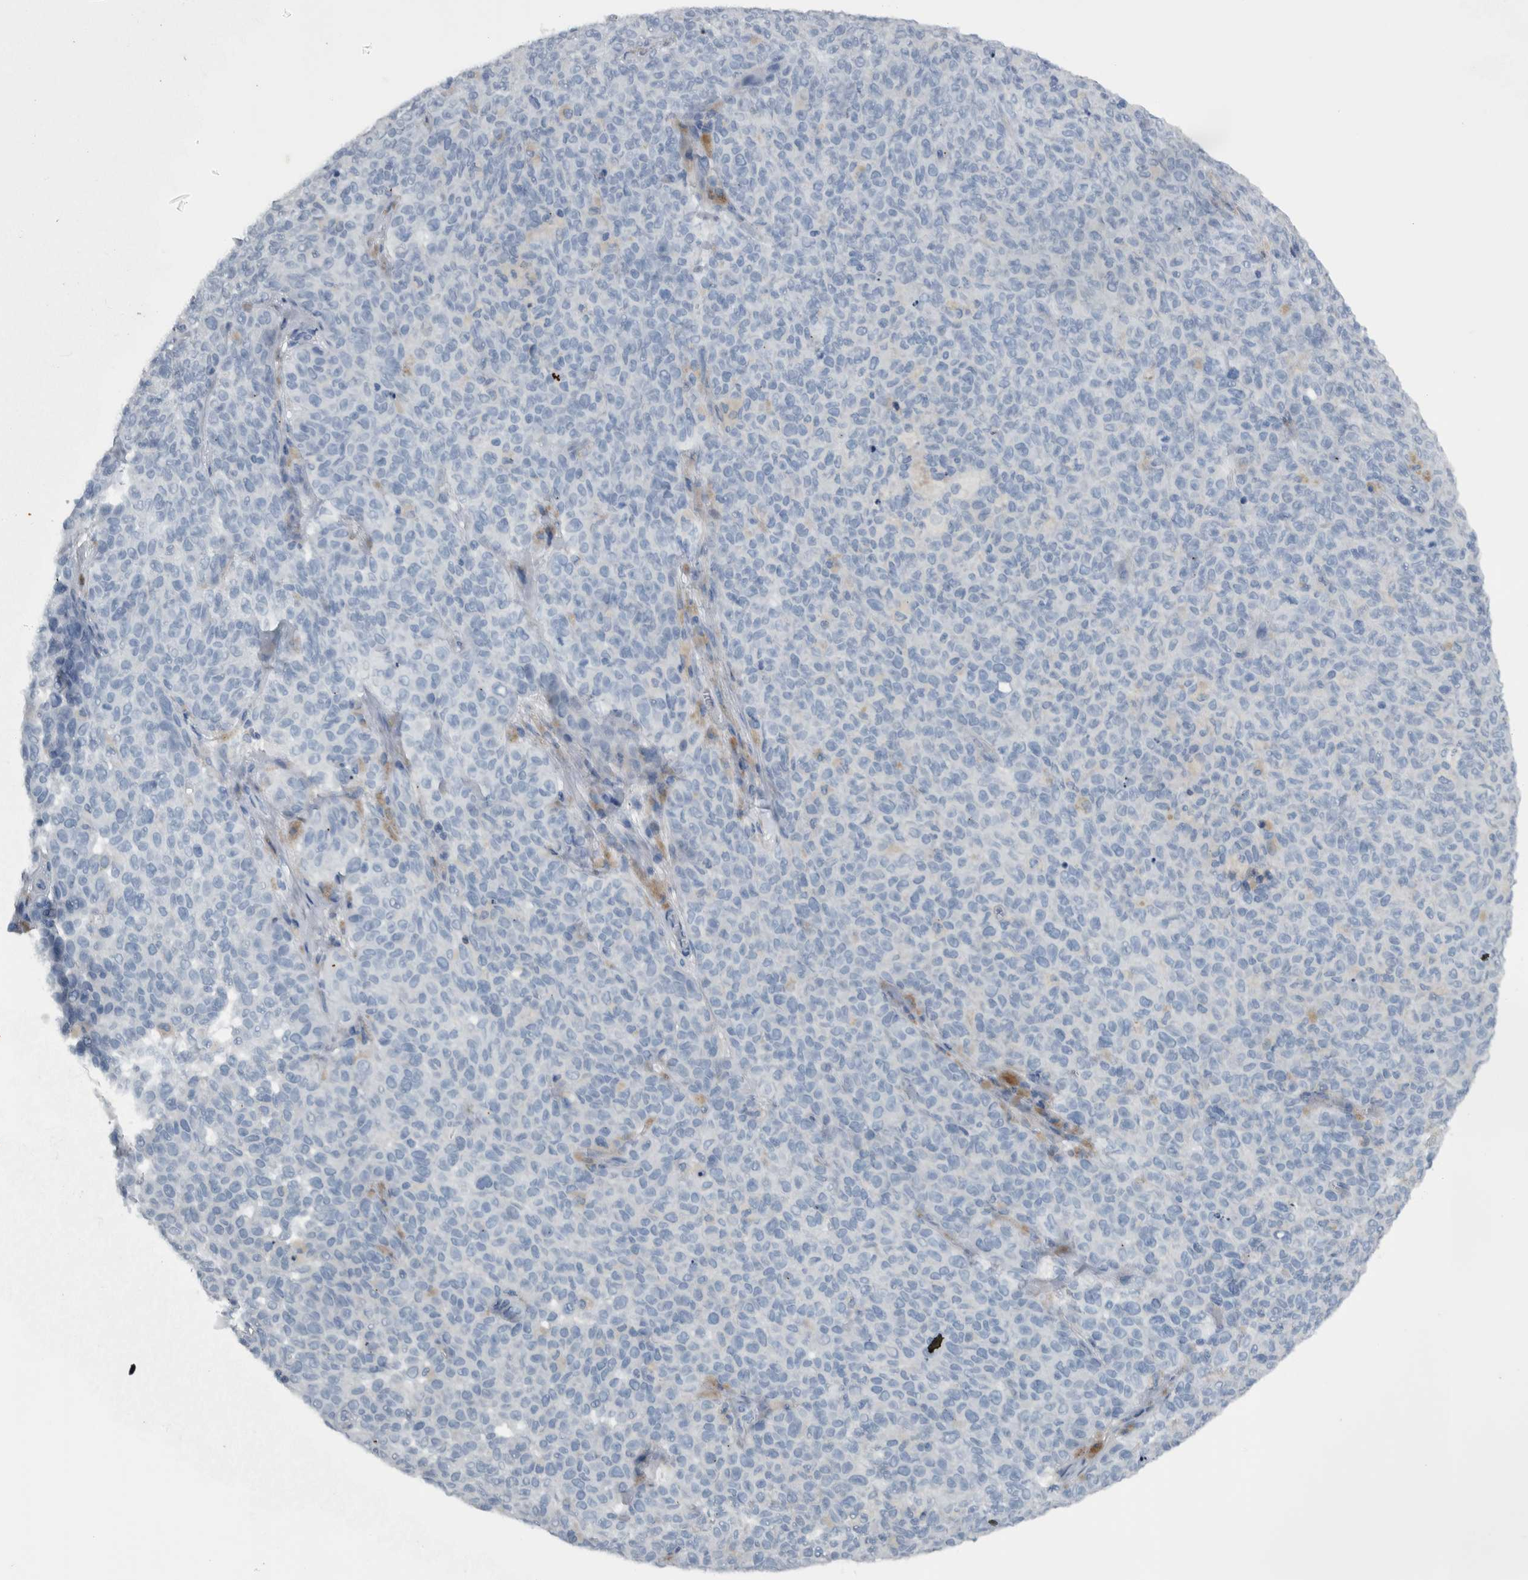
{"staining": {"intensity": "negative", "quantity": "none", "location": "none"}, "tissue": "melanoma", "cell_type": "Tumor cells", "image_type": "cancer", "snomed": [{"axis": "morphology", "description": "Malignant melanoma, NOS"}, {"axis": "topography", "description": "Skin"}], "caption": "Tumor cells are negative for brown protein staining in malignant melanoma.", "gene": "NT5C2", "patient": {"sex": "female", "age": 82}}